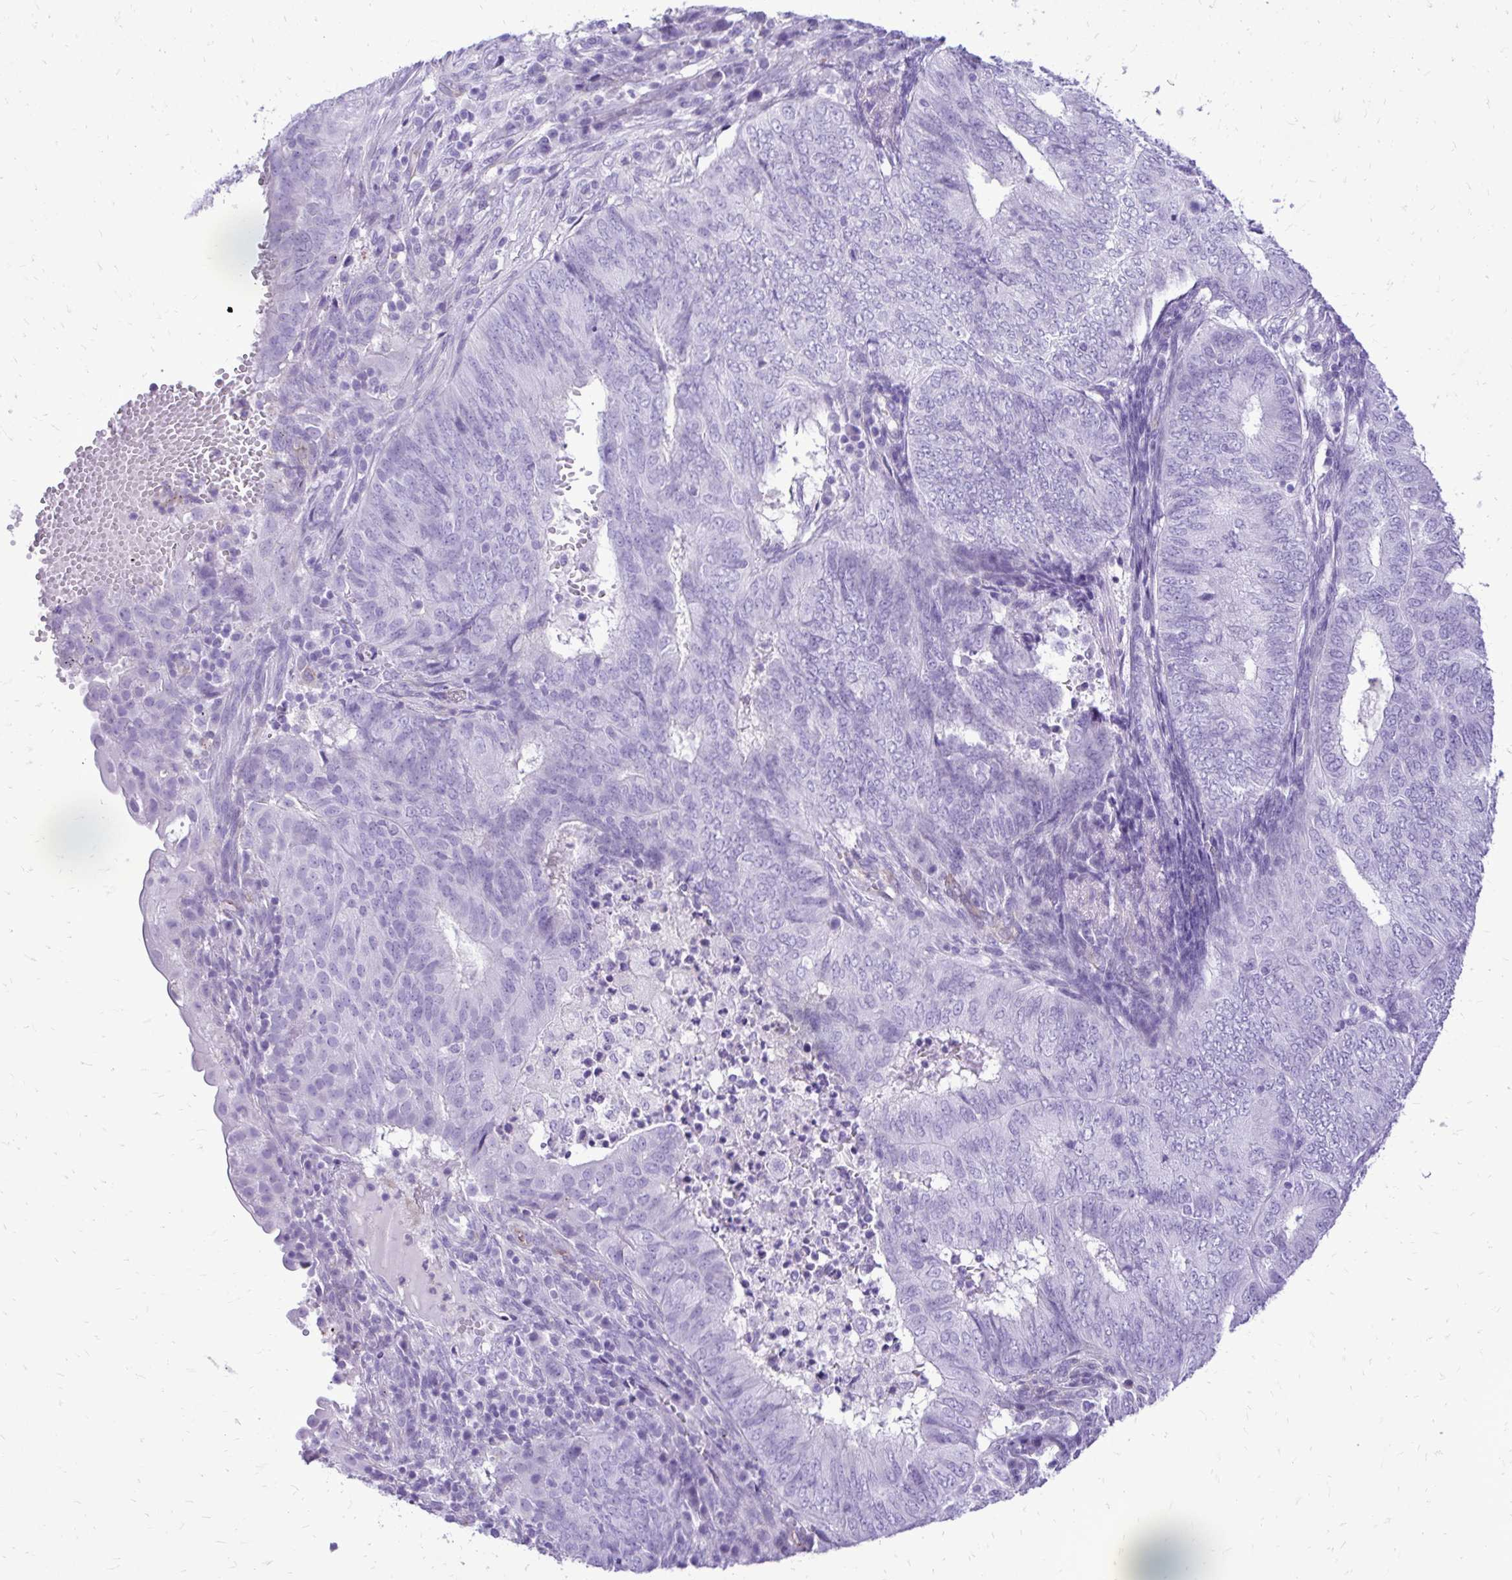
{"staining": {"intensity": "negative", "quantity": "none", "location": "none"}, "tissue": "endometrial cancer", "cell_type": "Tumor cells", "image_type": "cancer", "snomed": [{"axis": "morphology", "description": "Adenocarcinoma, NOS"}, {"axis": "topography", "description": "Endometrium"}], "caption": "This is an immunohistochemistry (IHC) micrograph of endometrial adenocarcinoma. There is no staining in tumor cells.", "gene": "PELI3", "patient": {"sex": "female", "age": 62}}